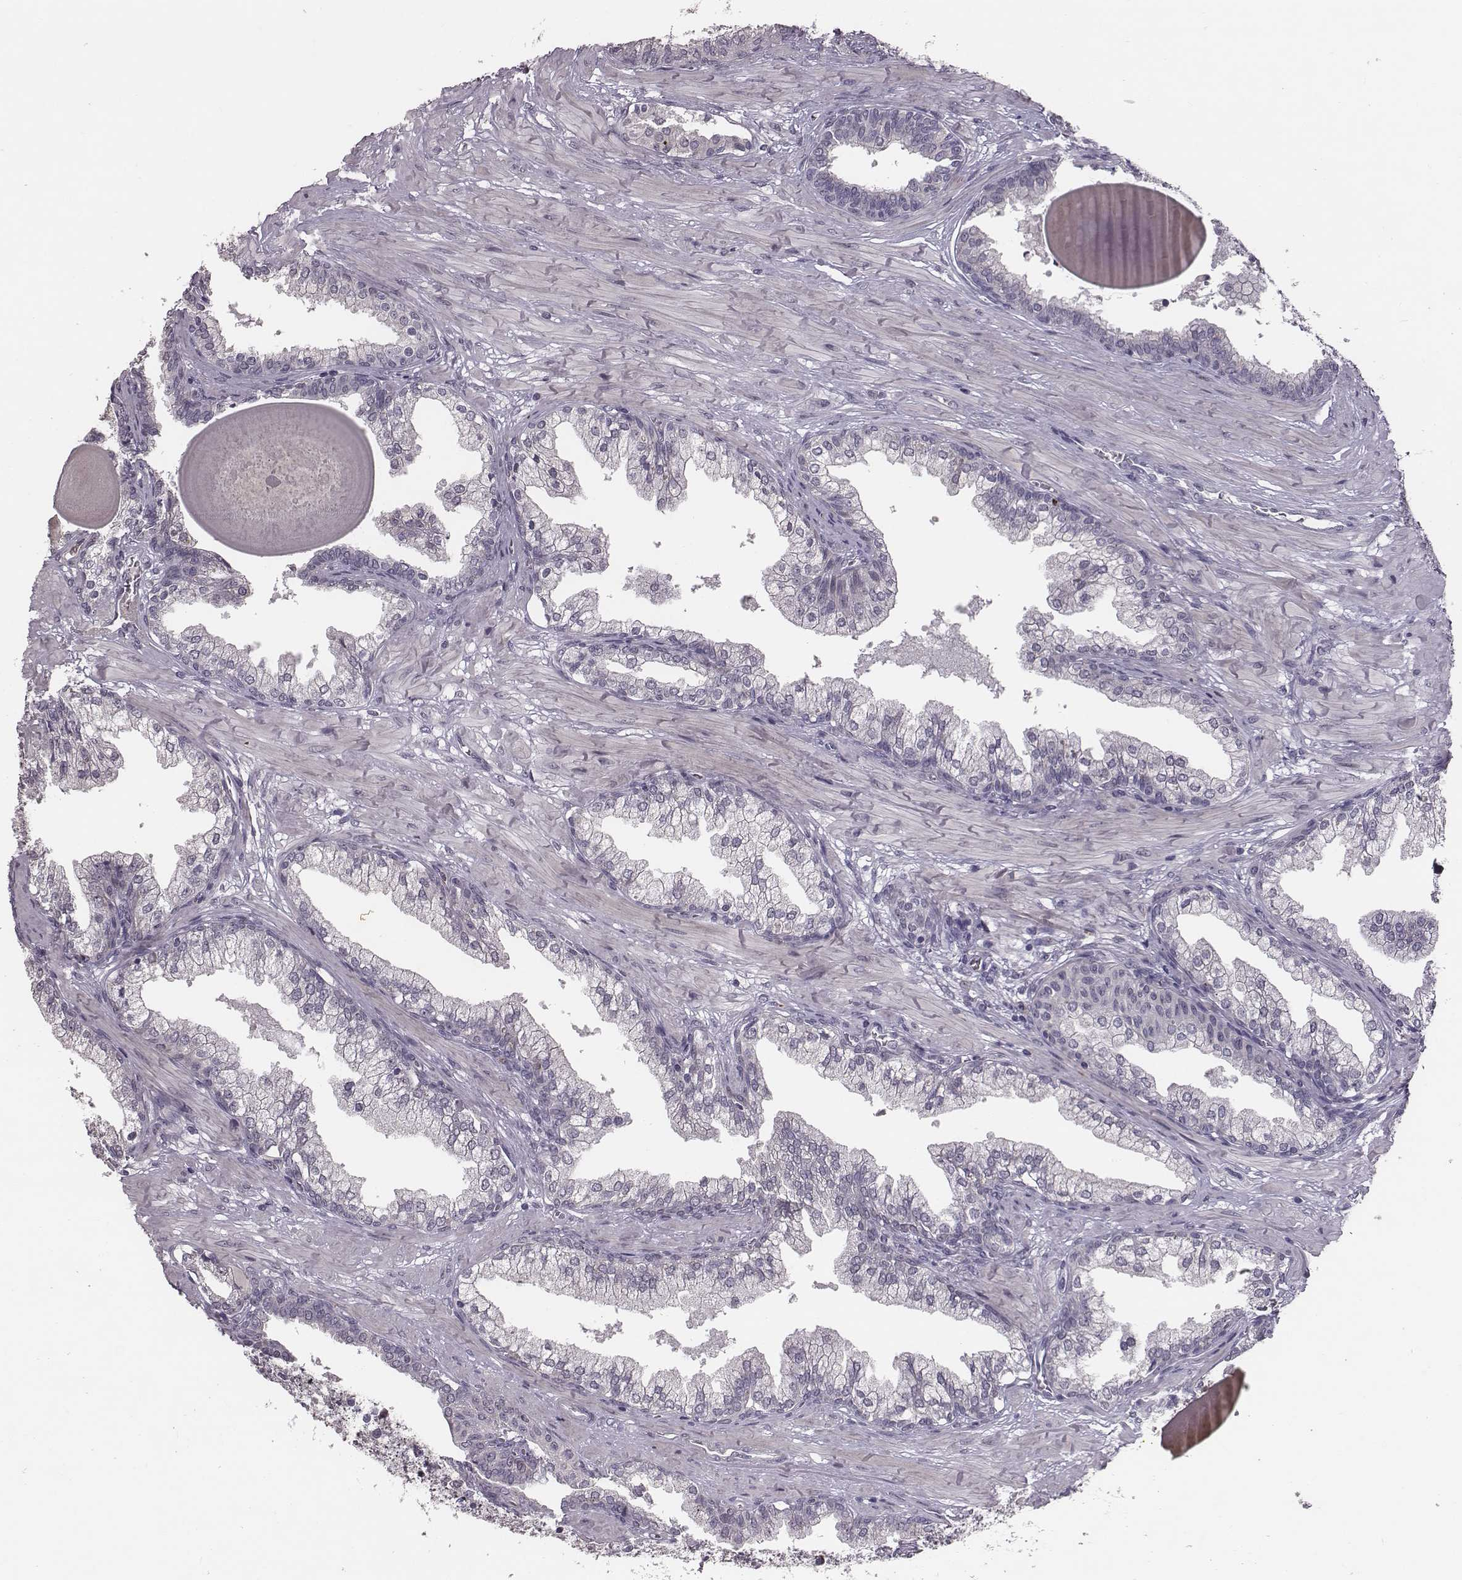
{"staining": {"intensity": "negative", "quantity": "none", "location": "none"}, "tissue": "prostate cancer", "cell_type": "Tumor cells", "image_type": "cancer", "snomed": [{"axis": "morphology", "description": "Adenocarcinoma, NOS"}, {"axis": "topography", "description": "Prostate and seminal vesicle, NOS"}, {"axis": "topography", "description": "Prostate"}], "caption": "High magnification brightfield microscopy of prostate cancer stained with DAB (brown) and counterstained with hematoxylin (blue): tumor cells show no significant staining.", "gene": "SLC22A6", "patient": {"sex": "male", "age": 44}}